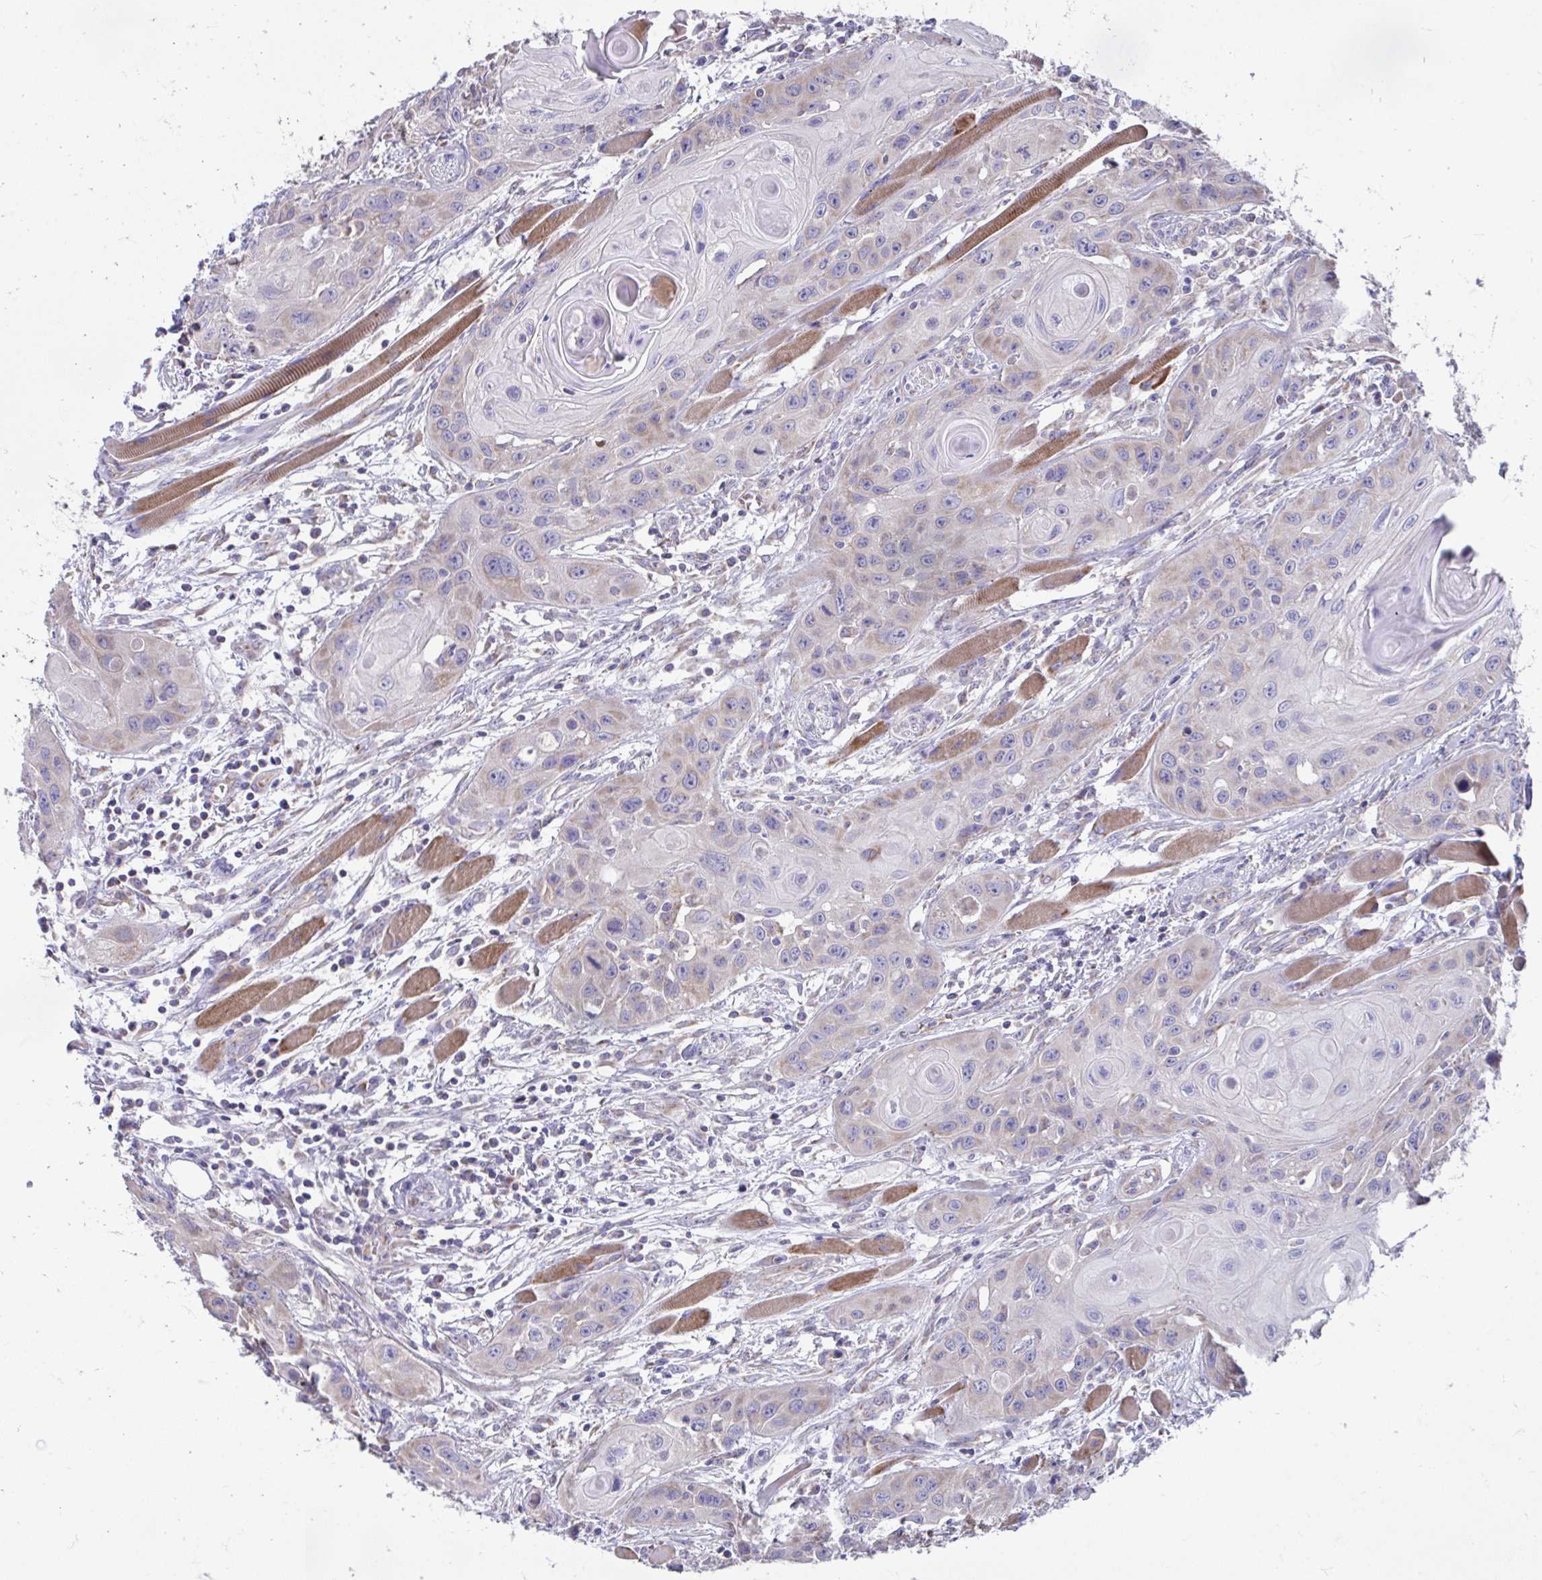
{"staining": {"intensity": "weak", "quantity": "<25%", "location": "cytoplasmic/membranous"}, "tissue": "head and neck cancer", "cell_type": "Tumor cells", "image_type": "cancer", "snomed": [{"axis": "morphology", "description": "Squamous cell carcinoma, NOS"}, {"axis": "topography", "description": "Oral tissue"}, {"axis": "topography", "description": "Head-Neck"}], "caption": "An IHC image of head and neck cancer is shown. There is no staining in tumor cells of head and neck cancer.", "gene": "LINGO4", "patient": {"sex": "male", "age": 58}}